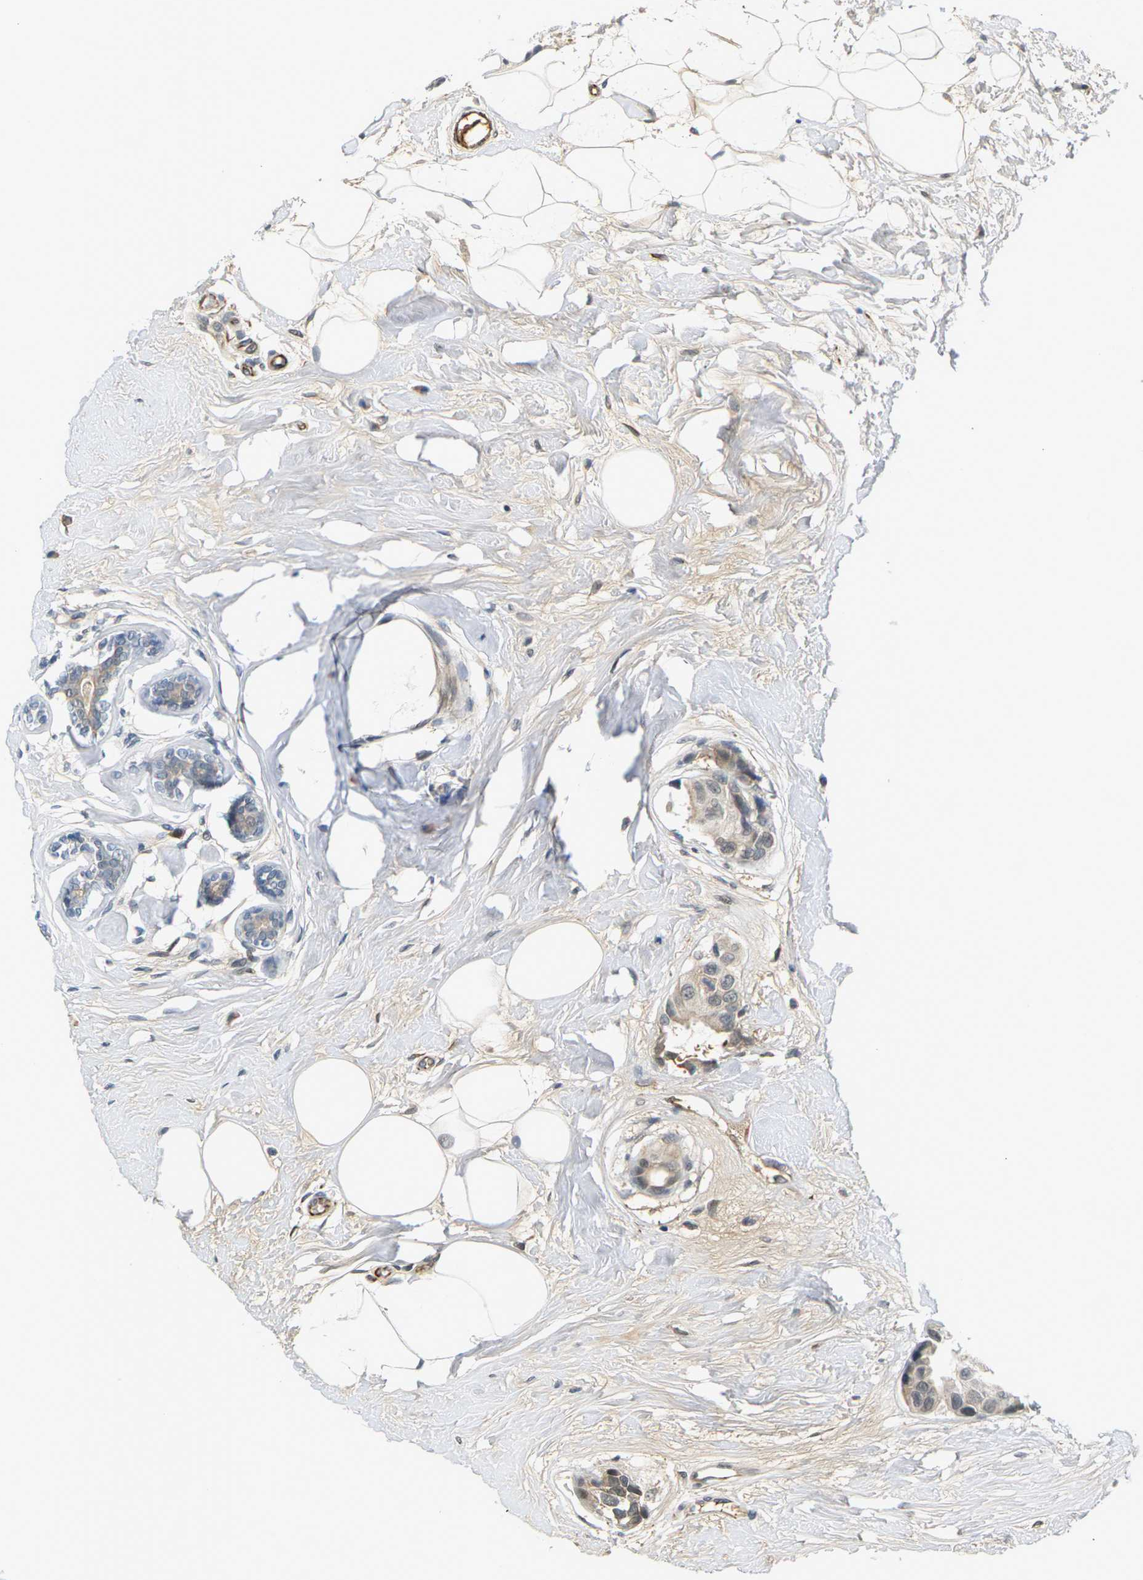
{"staining": {"intensity": "weak", "quantity": ">75%", "location": "cytoplasmic/membranous,nuclear"}, "tissue": "breast cancer", "cell_type": "Tumor cells", "image_type": "cancer", "snomed": [{"axis": "morphology", "description": "Normal tissue, NOS"}, {"axis": "morphology", "description": "Duct carcinoma"}, {"axis": "topography", "description": "Breast"}], "caption": "Immunohistochemical staining of human infiltrating ductal carcinoma (breast) exhibits low levels of weak cytoplasmic/membranous and nuclear protein staining in approximately >75% of tumor cells. (Brightfield microscopy of DAB IHC at high magnification).", "gene": "PKP2", "patient": {"sex": "female", "age": 39}}